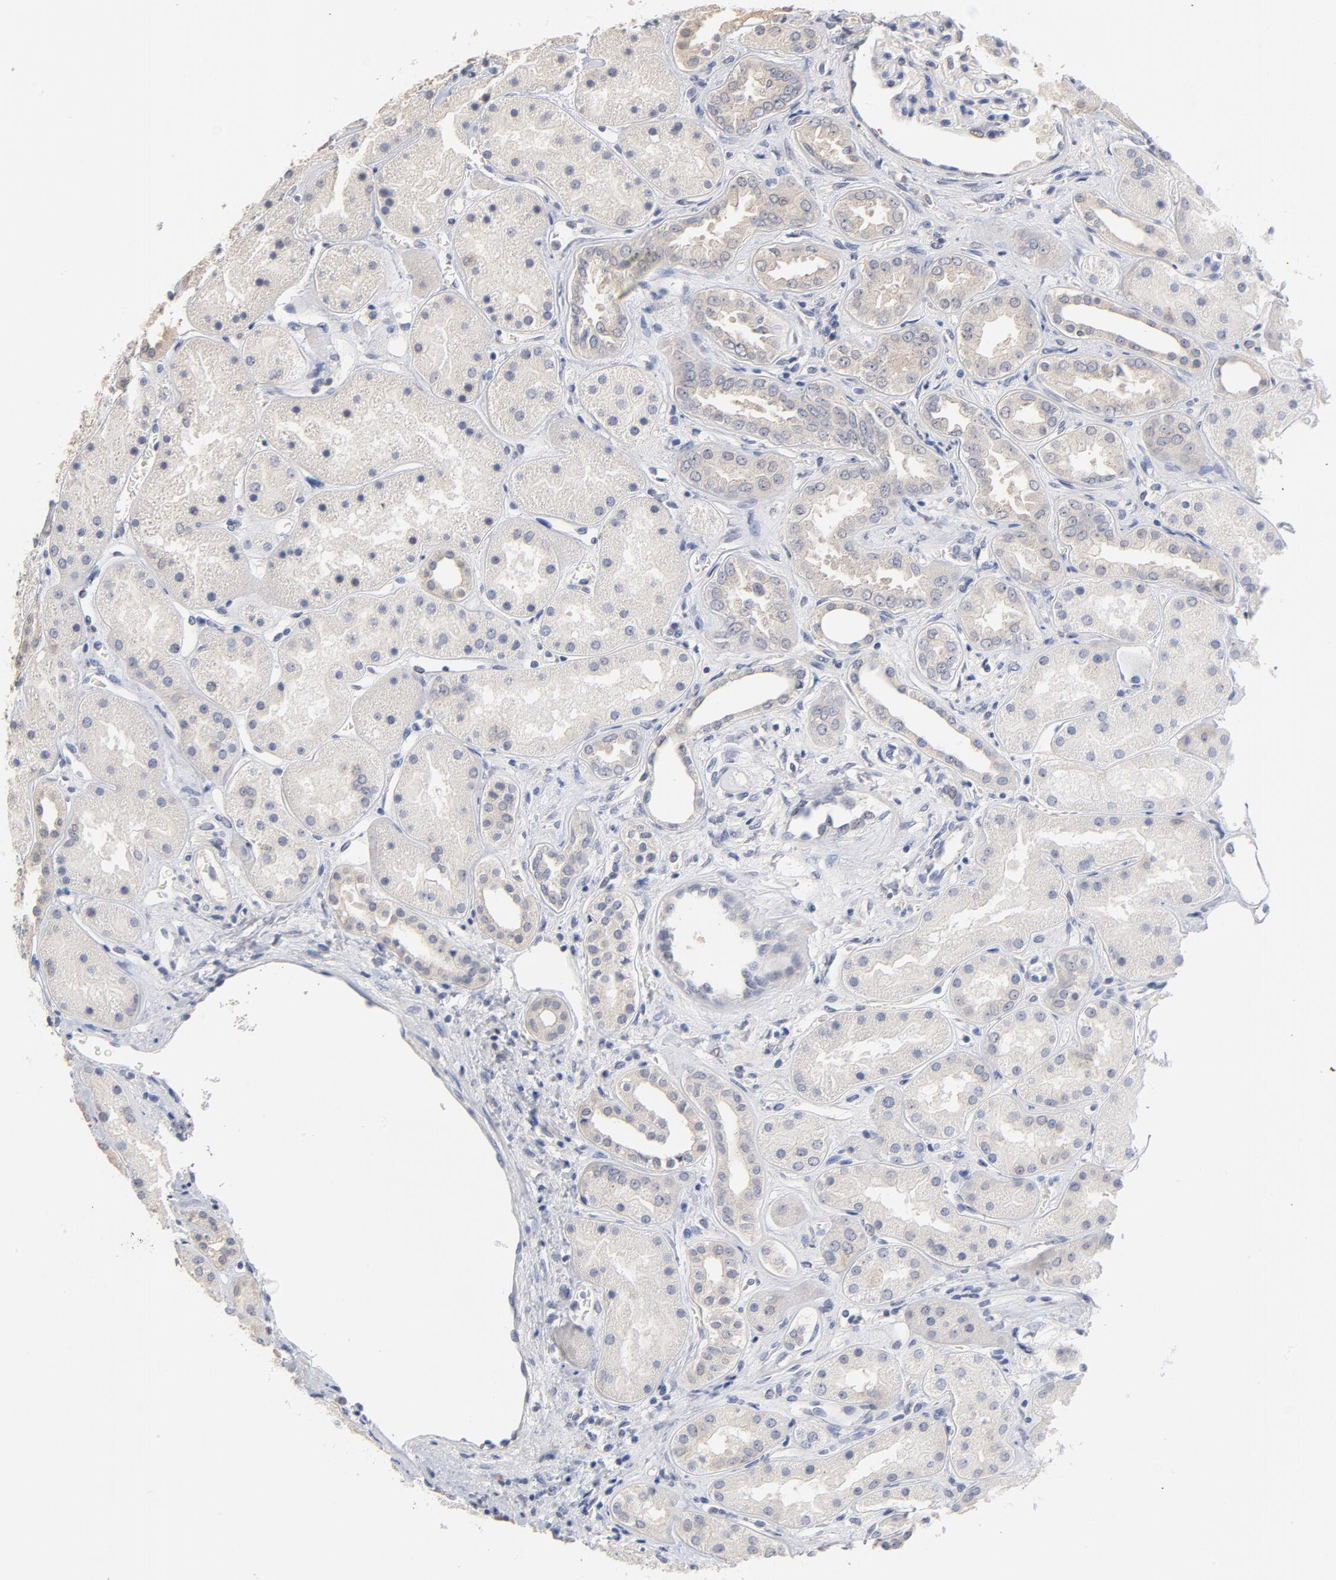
{"staining": {"intensity": "weak", "quantity": ">75%", "location": "cytoplasmic/membranous"}, "tissue": "kidney", "cell_type": "Cells in tubules", "image_type": "normal", "snomed": [{"axis": "morphology", "description": "Normal tissue, NOS"}, {"axis": "topography", "description": "Kidney"}], "caption": "This histopathology image demonstrates normal kidney stained with immunohistochemistry to label a protein in brown. The cytoplasmic/membranous of cells in tubules show weak positivity for the protein. Nuclei are counter-stained blue.", "gene": "DNAL4", "patient": {"sex": "male", "age": 28}}